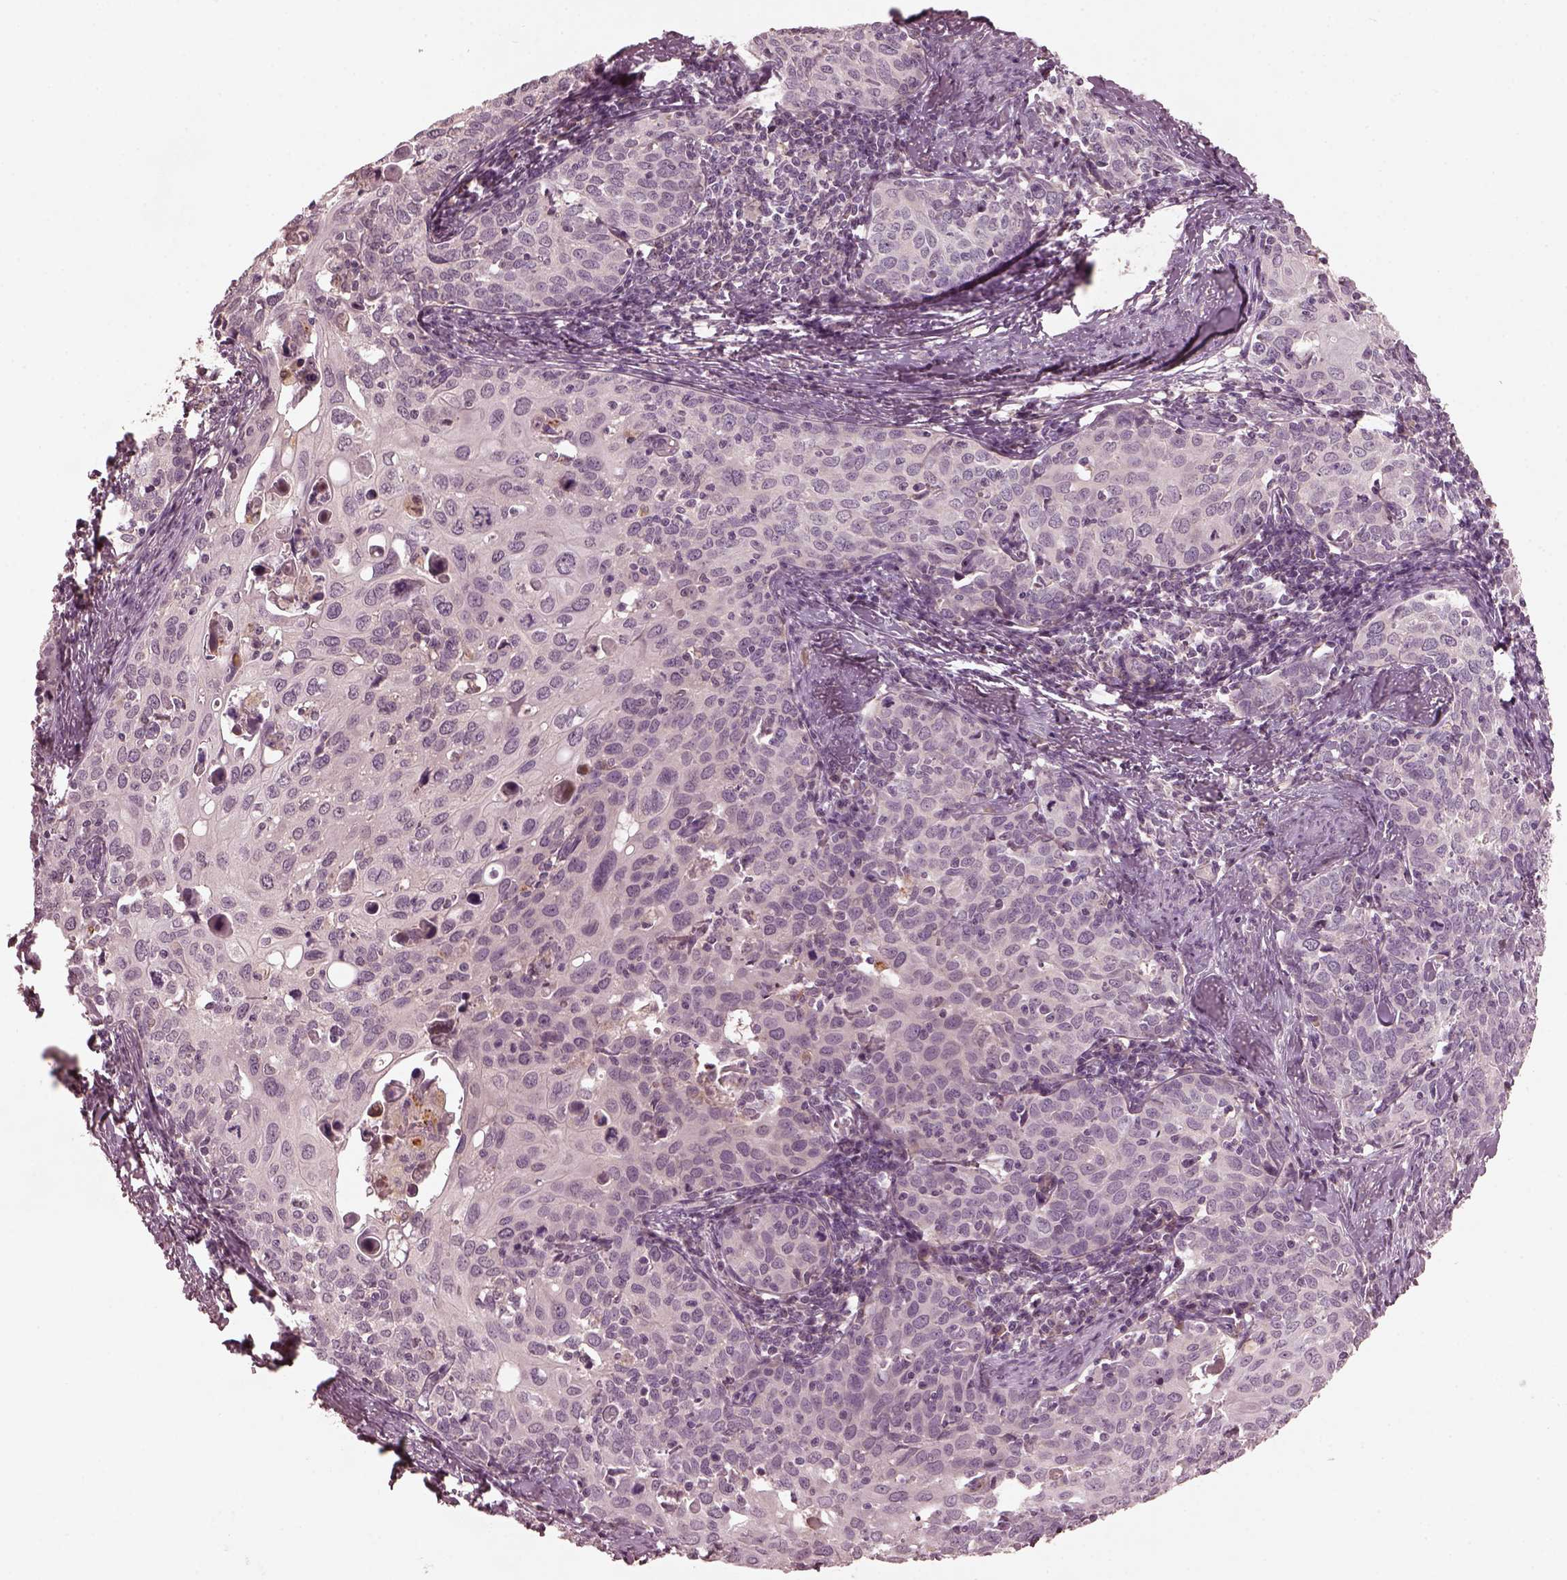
{"staining": {"intensity": "negative", "quantity": "none", "location": "none"}, "tissue": "cervical cancer", "cell_type": "Tumor cells", "image_type": "cancer", "snomed": [{"axis": "morphology", "description": "Squamous cell carcinoma, NOS"}, {"axis": "topography", "description": "Cervix"}], "caption": "Immunohistochemistry (IHC) image of cervical cancer (squamous cell carcinoma) stained for a protein (brown), which demonstrates no positivity in tumor cells. (Stains: DAB IHC with hematoxylin counter stain, Microscopy: brightfield microscopy at high magnification).", "gene": "VWA5B1", "patient": {"sex": "female", "age": 62}}